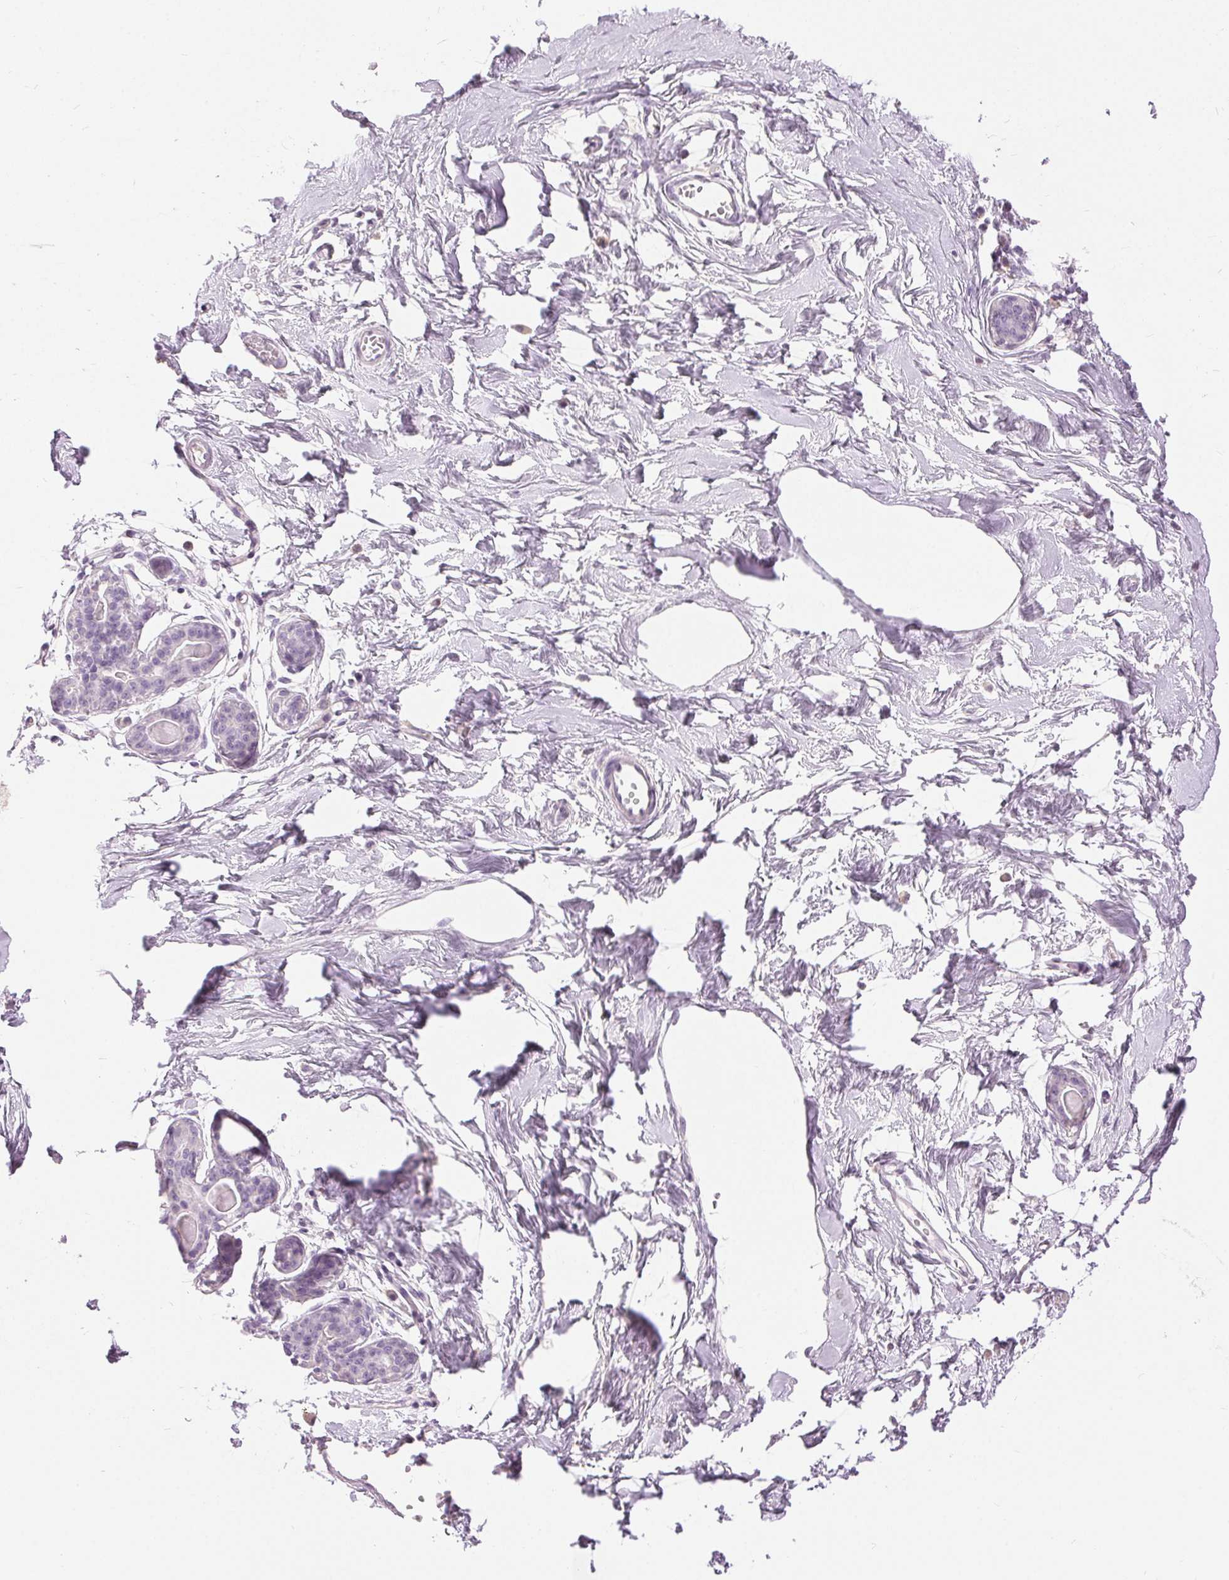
{"staining": {"intensity": "negative", "quantity": "none", "location": "none"}, "tissue": "breast", "cell_type": "Adipocytes", "image_type": "normal", "snomed": [{"axis": "morphology", "description": "Normal tissue, NOS"}, {"axis": "topography", "description": "Breast"}], "caption": "Adipocytes show no significant staining in benign breast. (DAB IHC, high magnification).", "gene": "DSG3", "patient": {"sex": "female", "age": 45}}